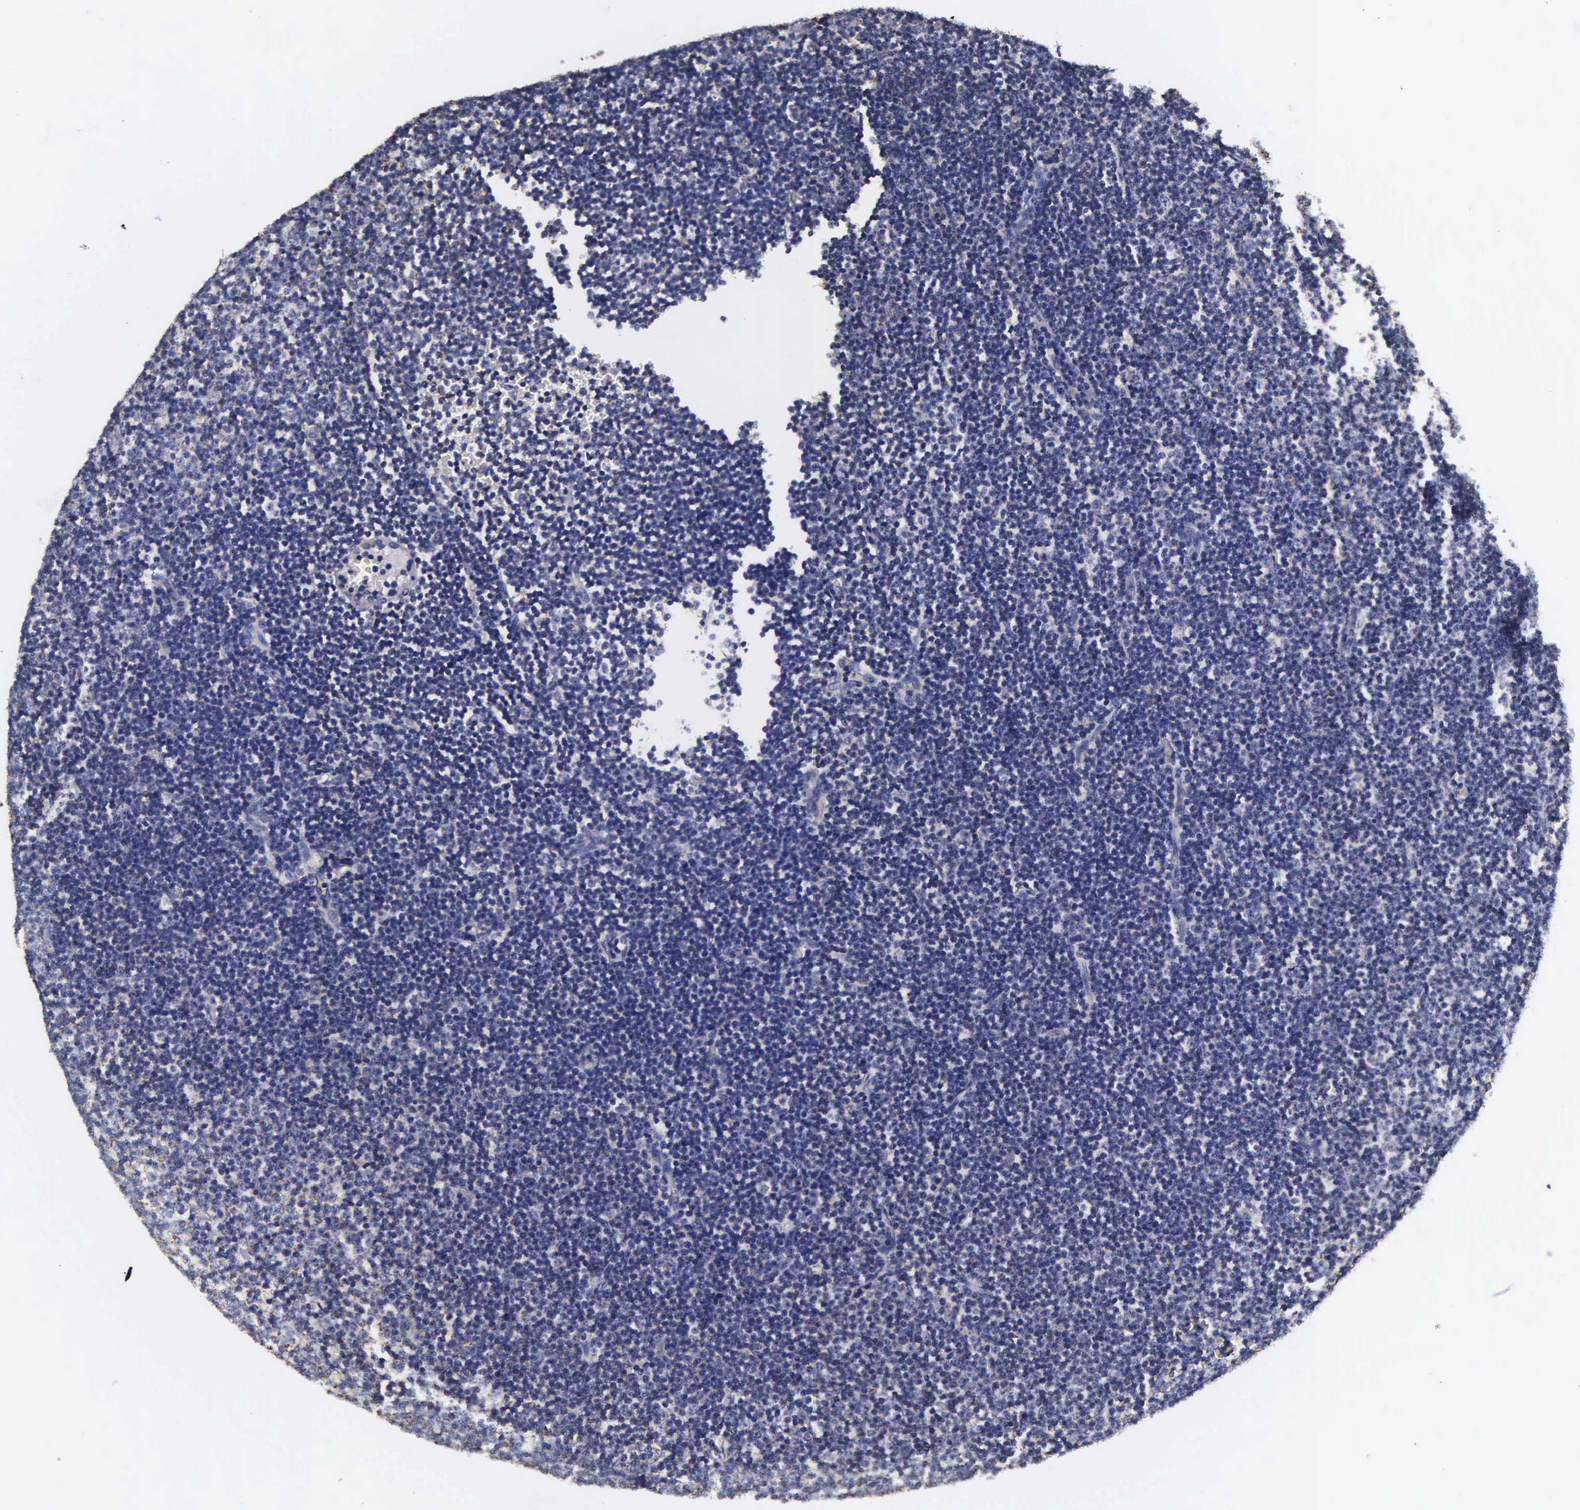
{"staining": {"intensity": "negative", "quantity": "none", "location": "none"}, "tissue": "lymphoma", "cell_type": "Tumor cells", "image_type": "cancer", "snomed": [{"axis": "morphology", "description": "Malignant lymphoma, non-Hodgkin's type, Low grade"}, {"axis": "topography", "description": "Lymph node"}], "caption": "The histopathology image exhibits no staining of tumor cells in lymphoma.", "gene": "PSMA3", "patient": {"sex": "male", "age": 57}}